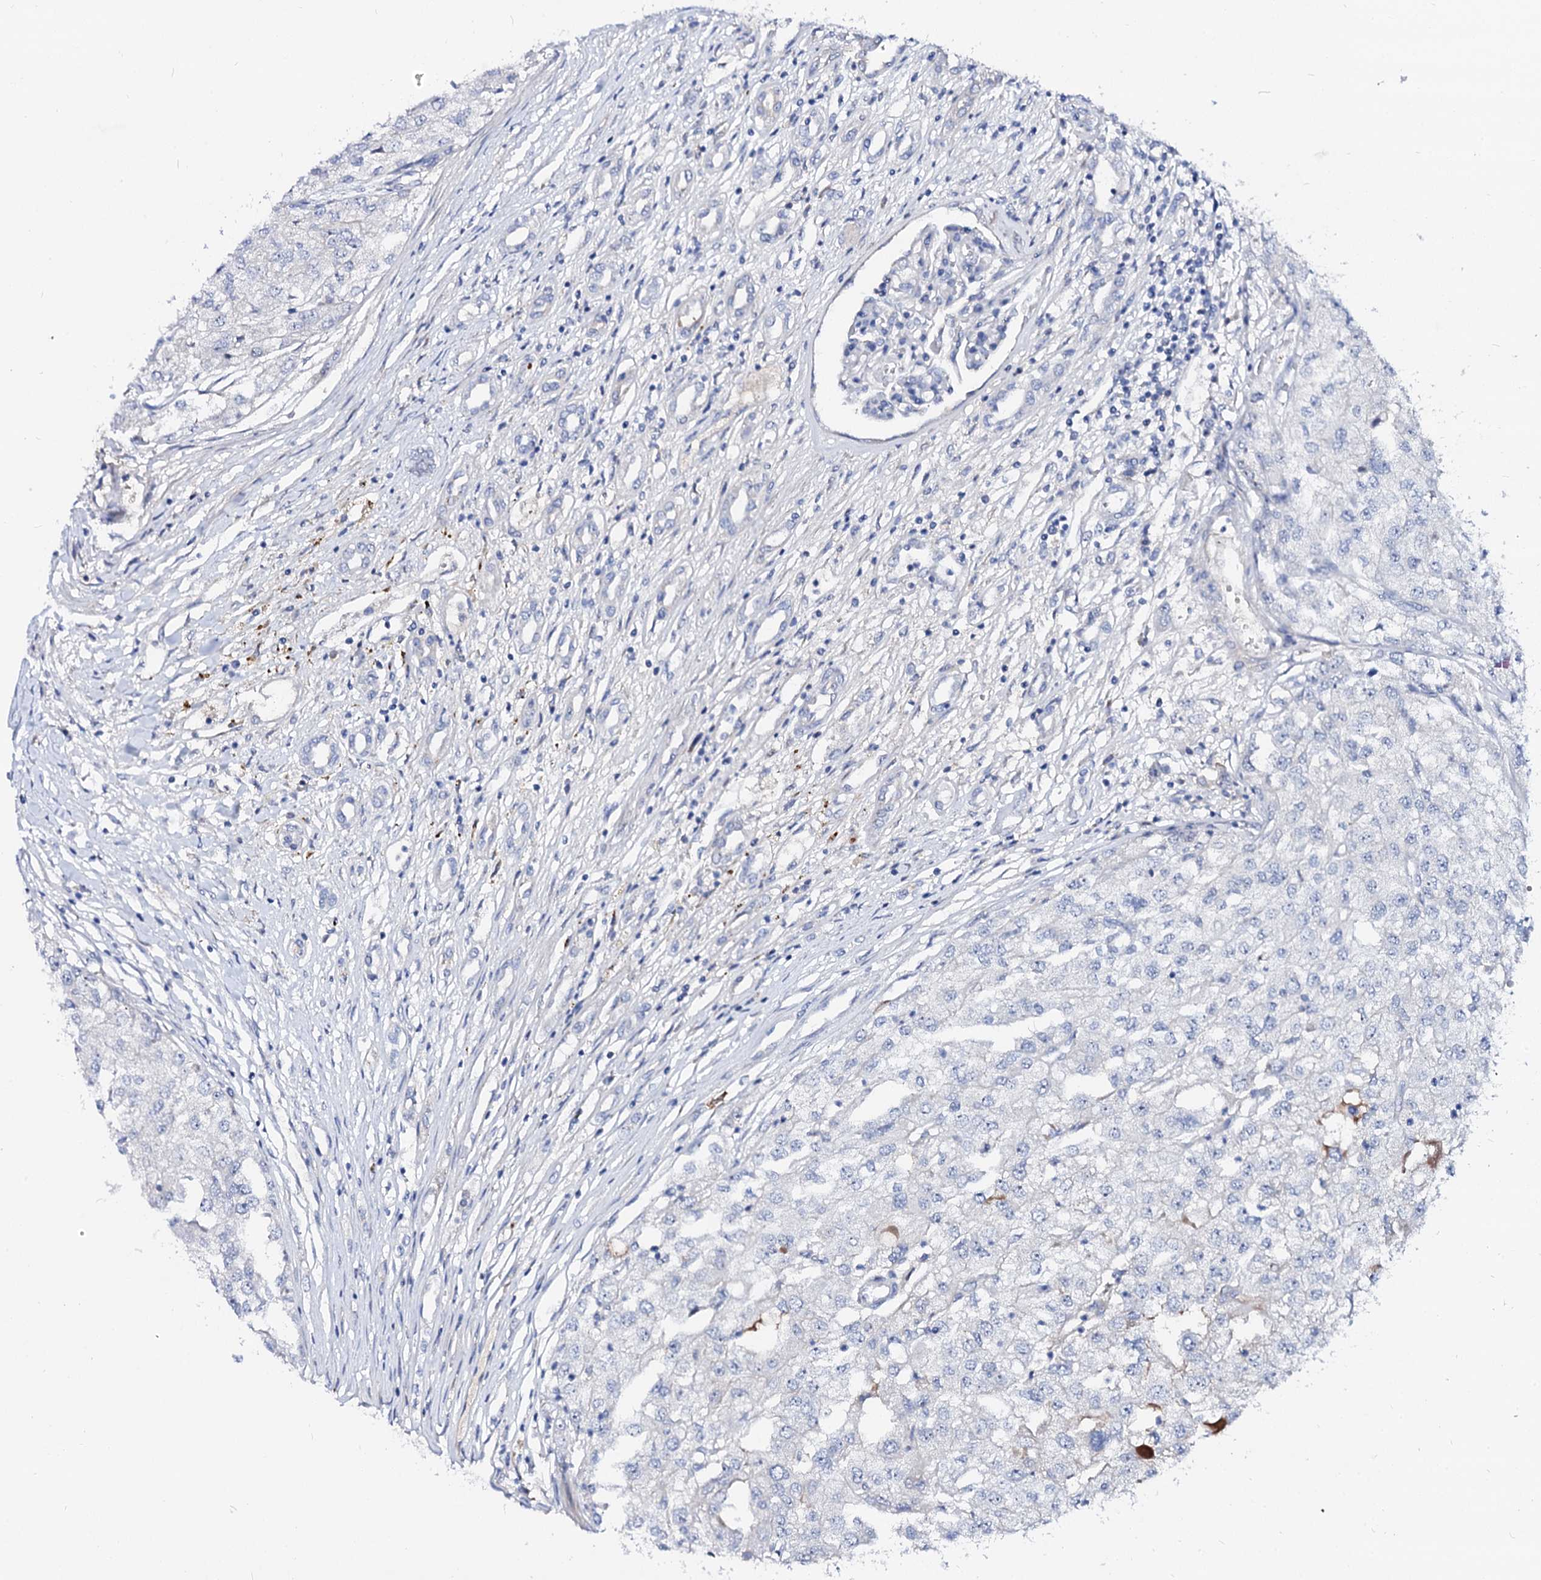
{"staining": {"intensity": "negative", "quantity": "none", "location": "none"}, "tissue": "renal cancer", "cell_type": "Tumor cells", "image_type": "cancer", "snomed": [{"axis": "morphology", "description": "Adenocarcinoma, NOS"}, {"axis": "topography", "description": "Kidney"}], "caption": "This is an immunohistochemistry image of human renal adenocarcinoma. There is no staining in tumor cells.", "gene": "BTBD16", "patient": {"sex": "female", "age": 54}}